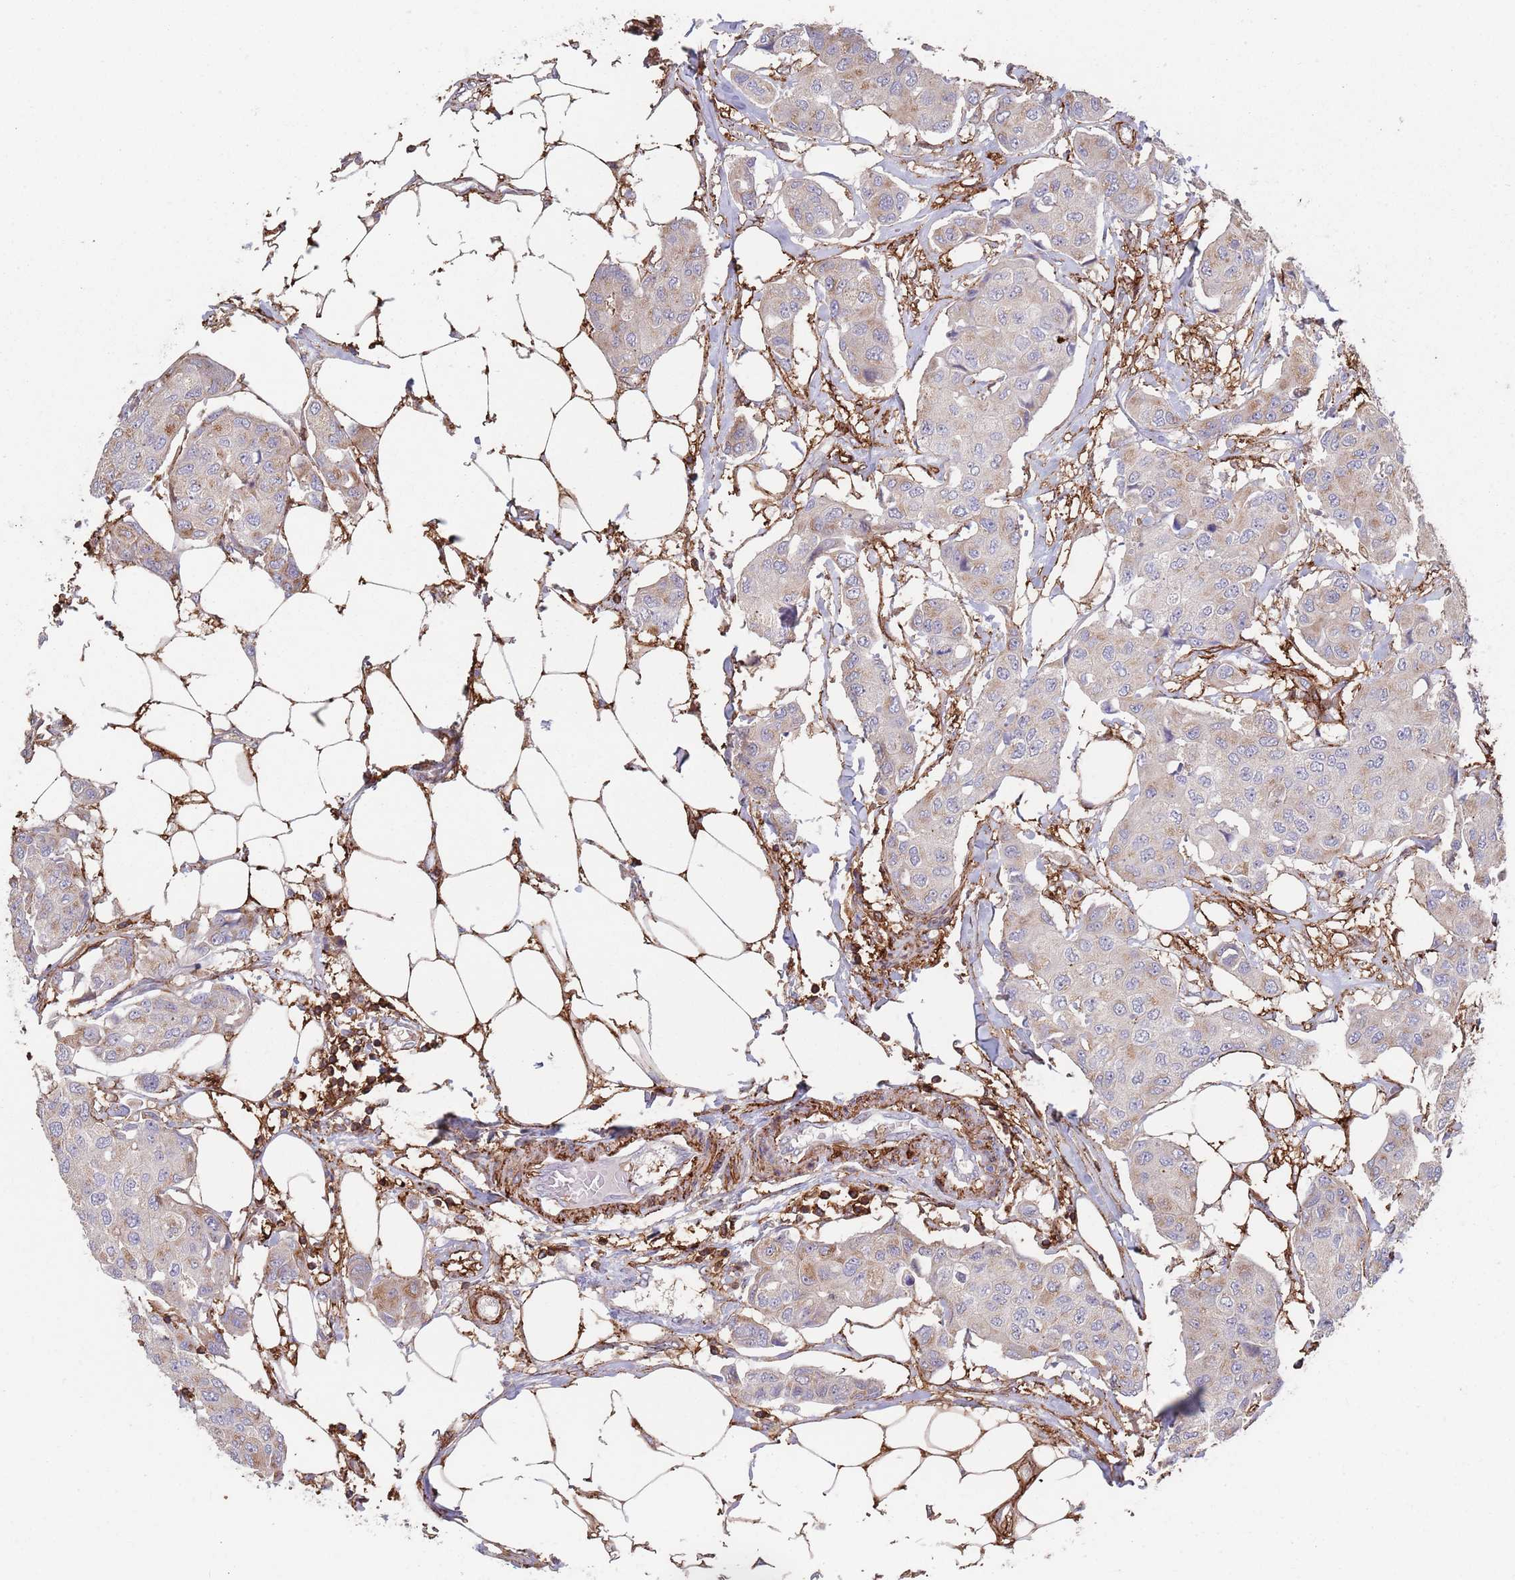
{"staining": {"intensity": "weak", "quantity": "<25%", "location": "cytoplasmic/membranous"}, "tissue": "breast cancer", "cell_type": "Tumor cells", "image_type": "cancer", "snomed": [{"axis": "morphology", "description": "Duct carcinoma"}, {"axis": "topography", "description": "Breast"}, {"axis": "topography", "description": "Lymph node"}], "caption": "This is an immunohistochemistry photomicrograph of human breast cancer. There is no staining in tumor cells.", "gene": "RNF144A", "patient": {"sex": "female", "age": 80}}